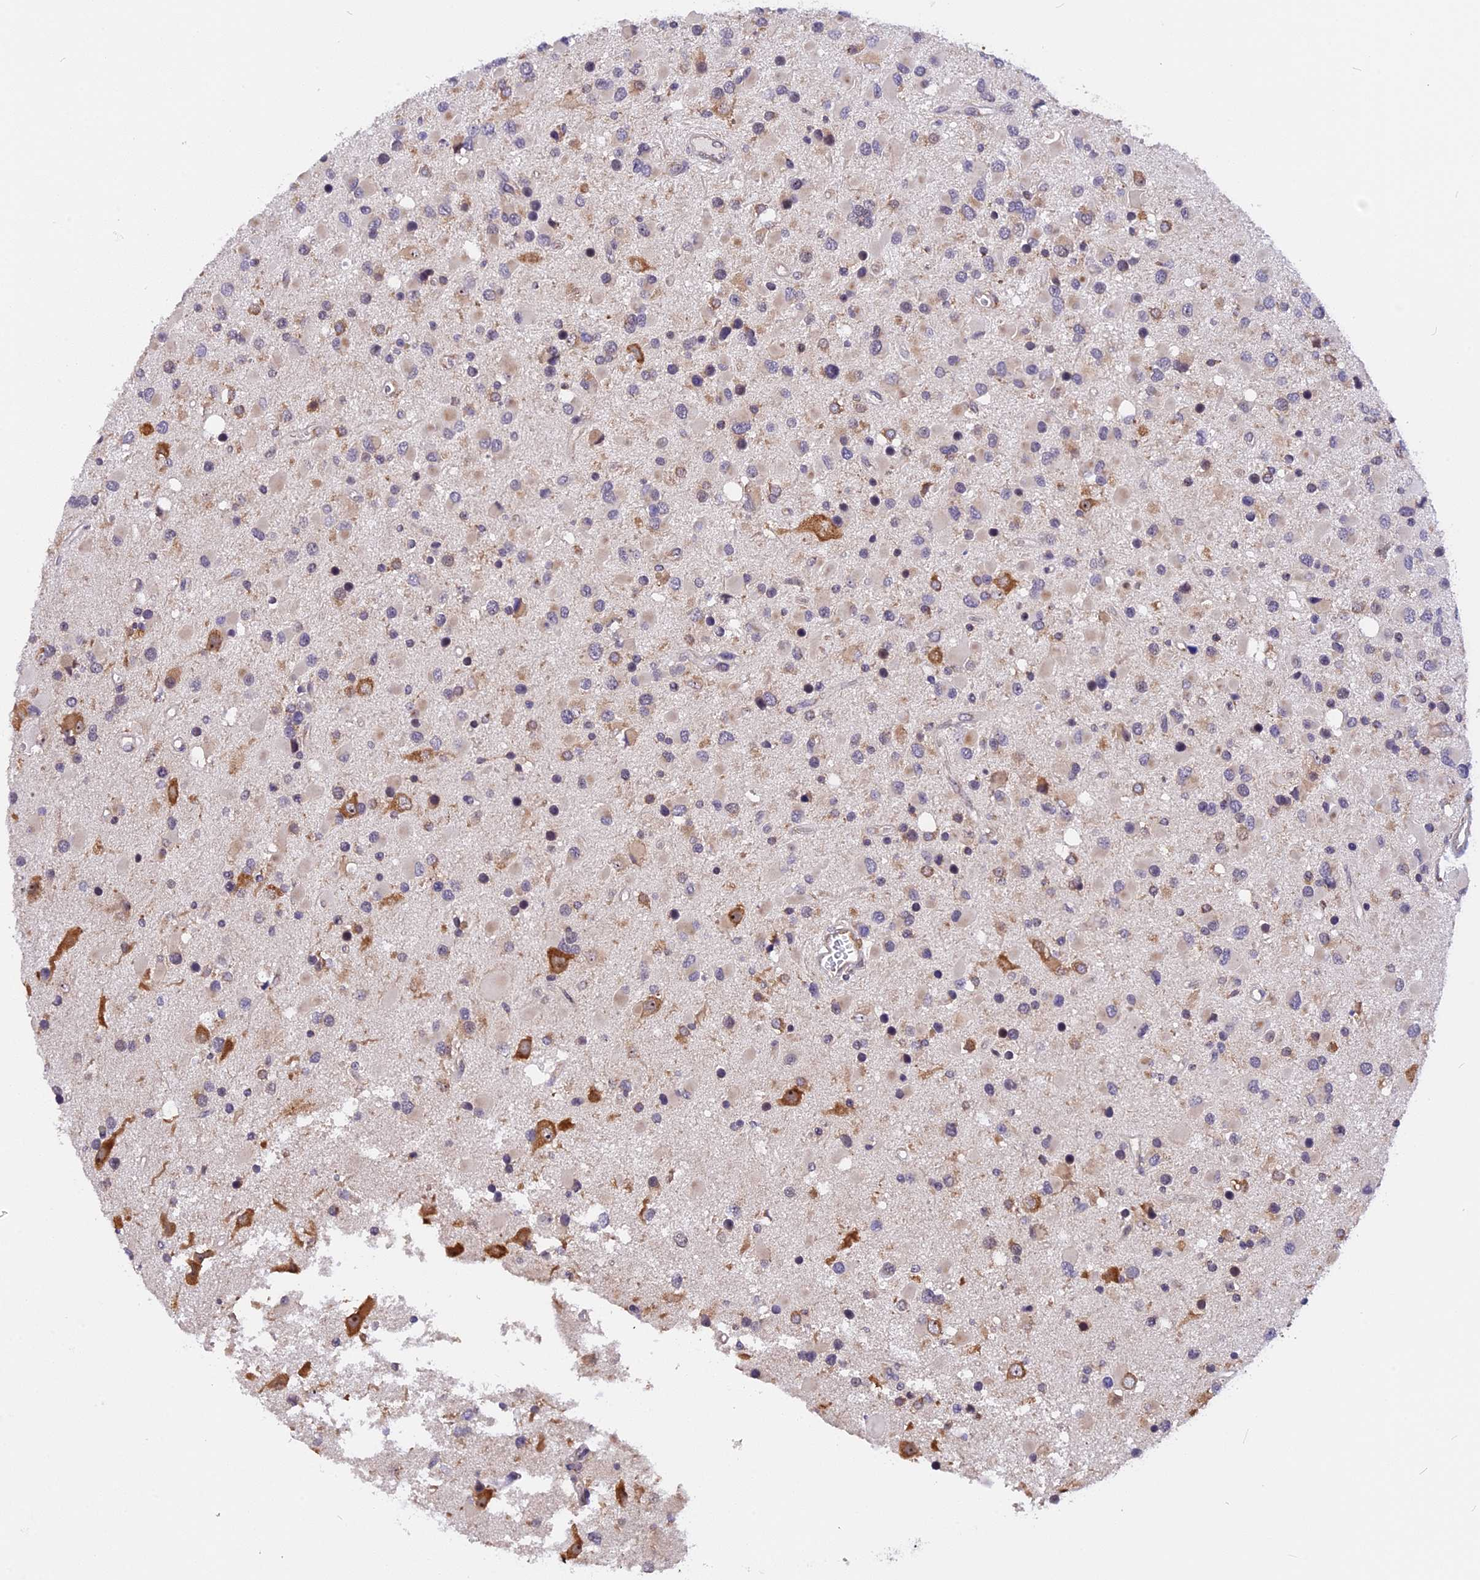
{"staining": {"intensity": "weak", "quantity": "<25%", "location": "cytoplasmic/membranous"}, "tissue": "glioma", "cell_type": "Tumor cells", "image_type": "cancer", "snomed": [{"axis": "morphology", "description": "Glioma, malignant, High grade"}, {"axis": "topography", "description": "Brain"}], "caption": "Tumor cells show no significant protein expression in high-grade glioma (malignant).", "gene": "GNPTAB", "patient": {"sex": "male", "age": 53}}